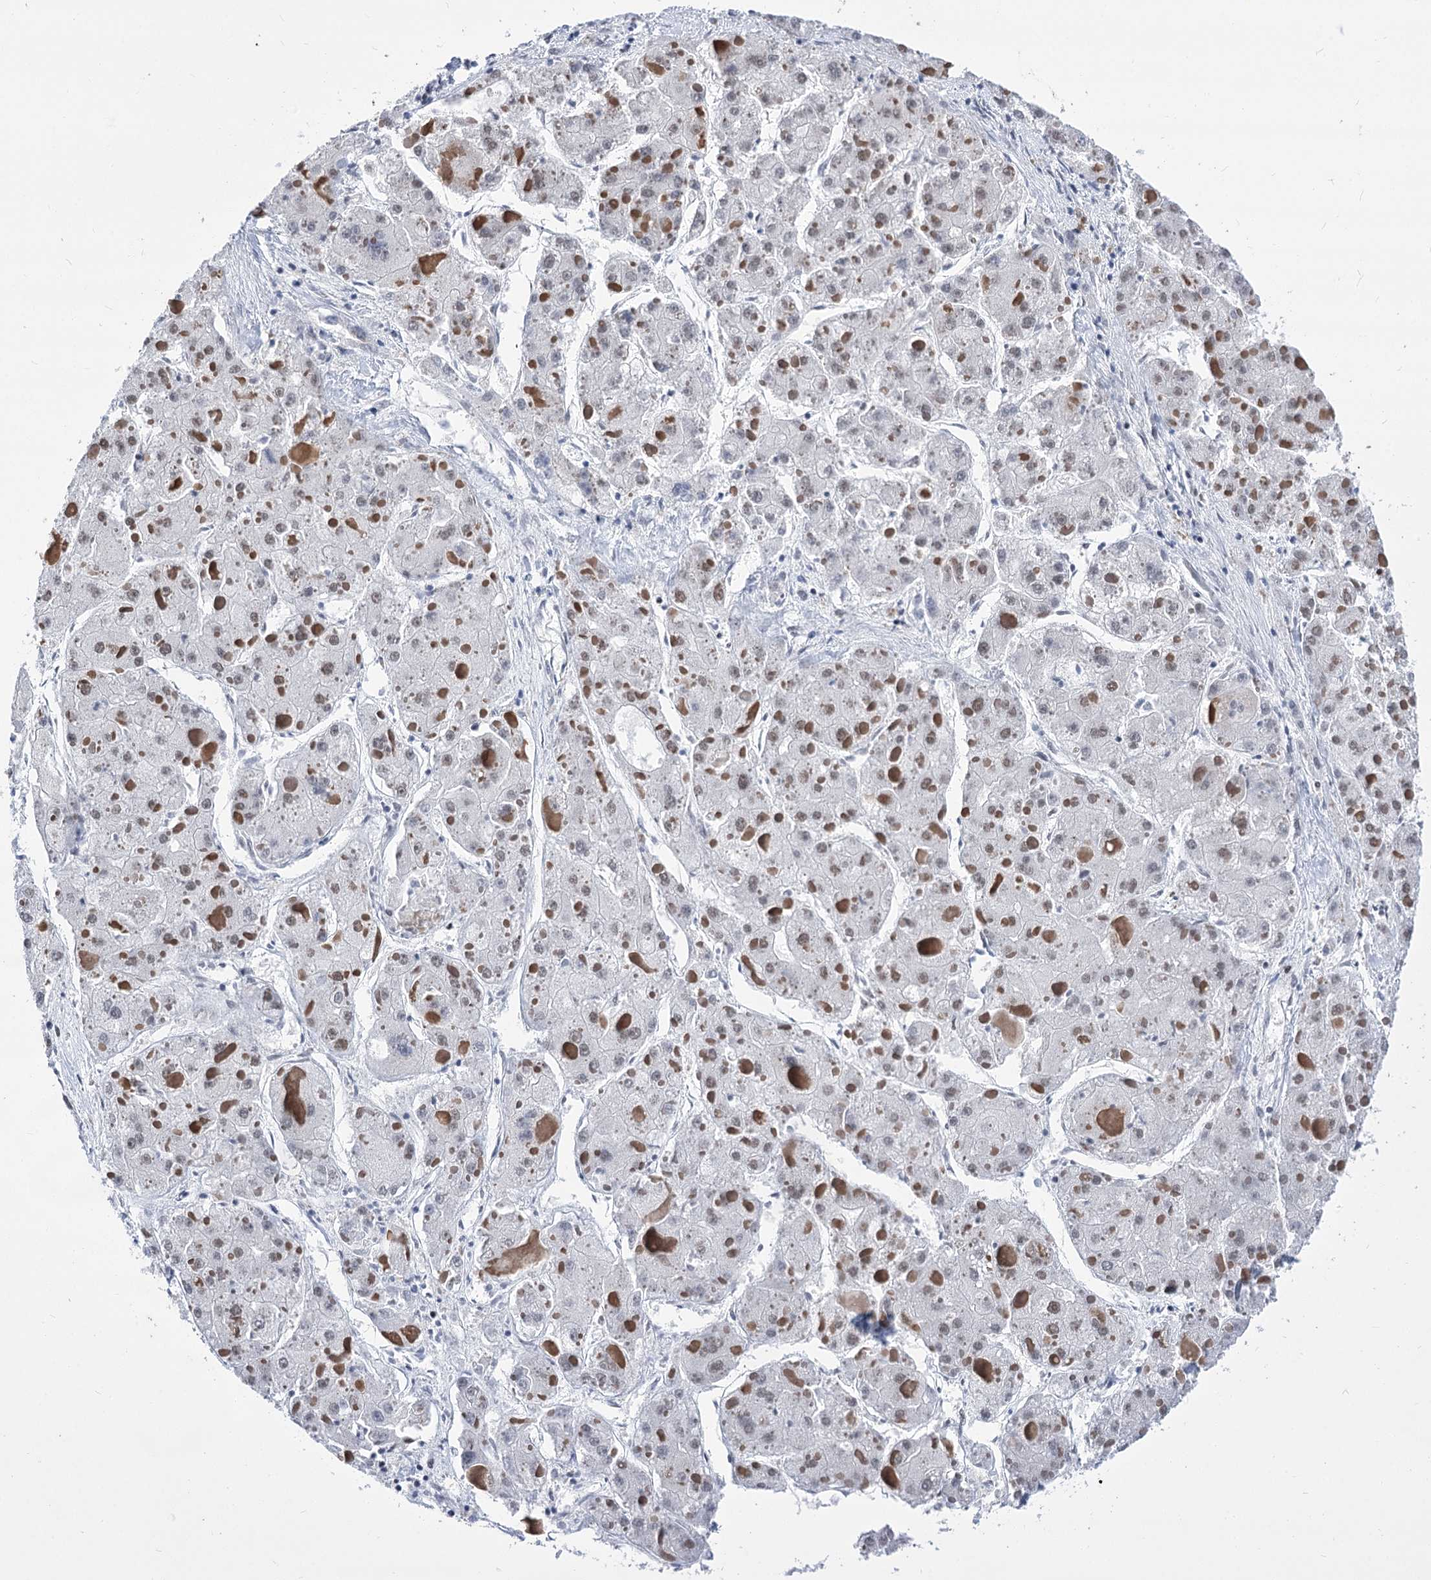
{"staining": {"intensity": "weak", "quantity": "<25%", "location": "nuclear"}, "tissue": "liver cancer", "cell_type": "Tumor cells", "image_type": "cancer", "snomed": [{"axis": "morphology", "description": "Carcinoma, Hepatocellular, NOS"}, {"axis": "topography", "description": "Liver"}], "caption": "Liver cancer (hepatocellular carcinoma) was stained to show a protein in brown. There is no significant positivity in tumor cells.", "gene": "POU4F3", "patient": {"sex": "female", "age": 73}}